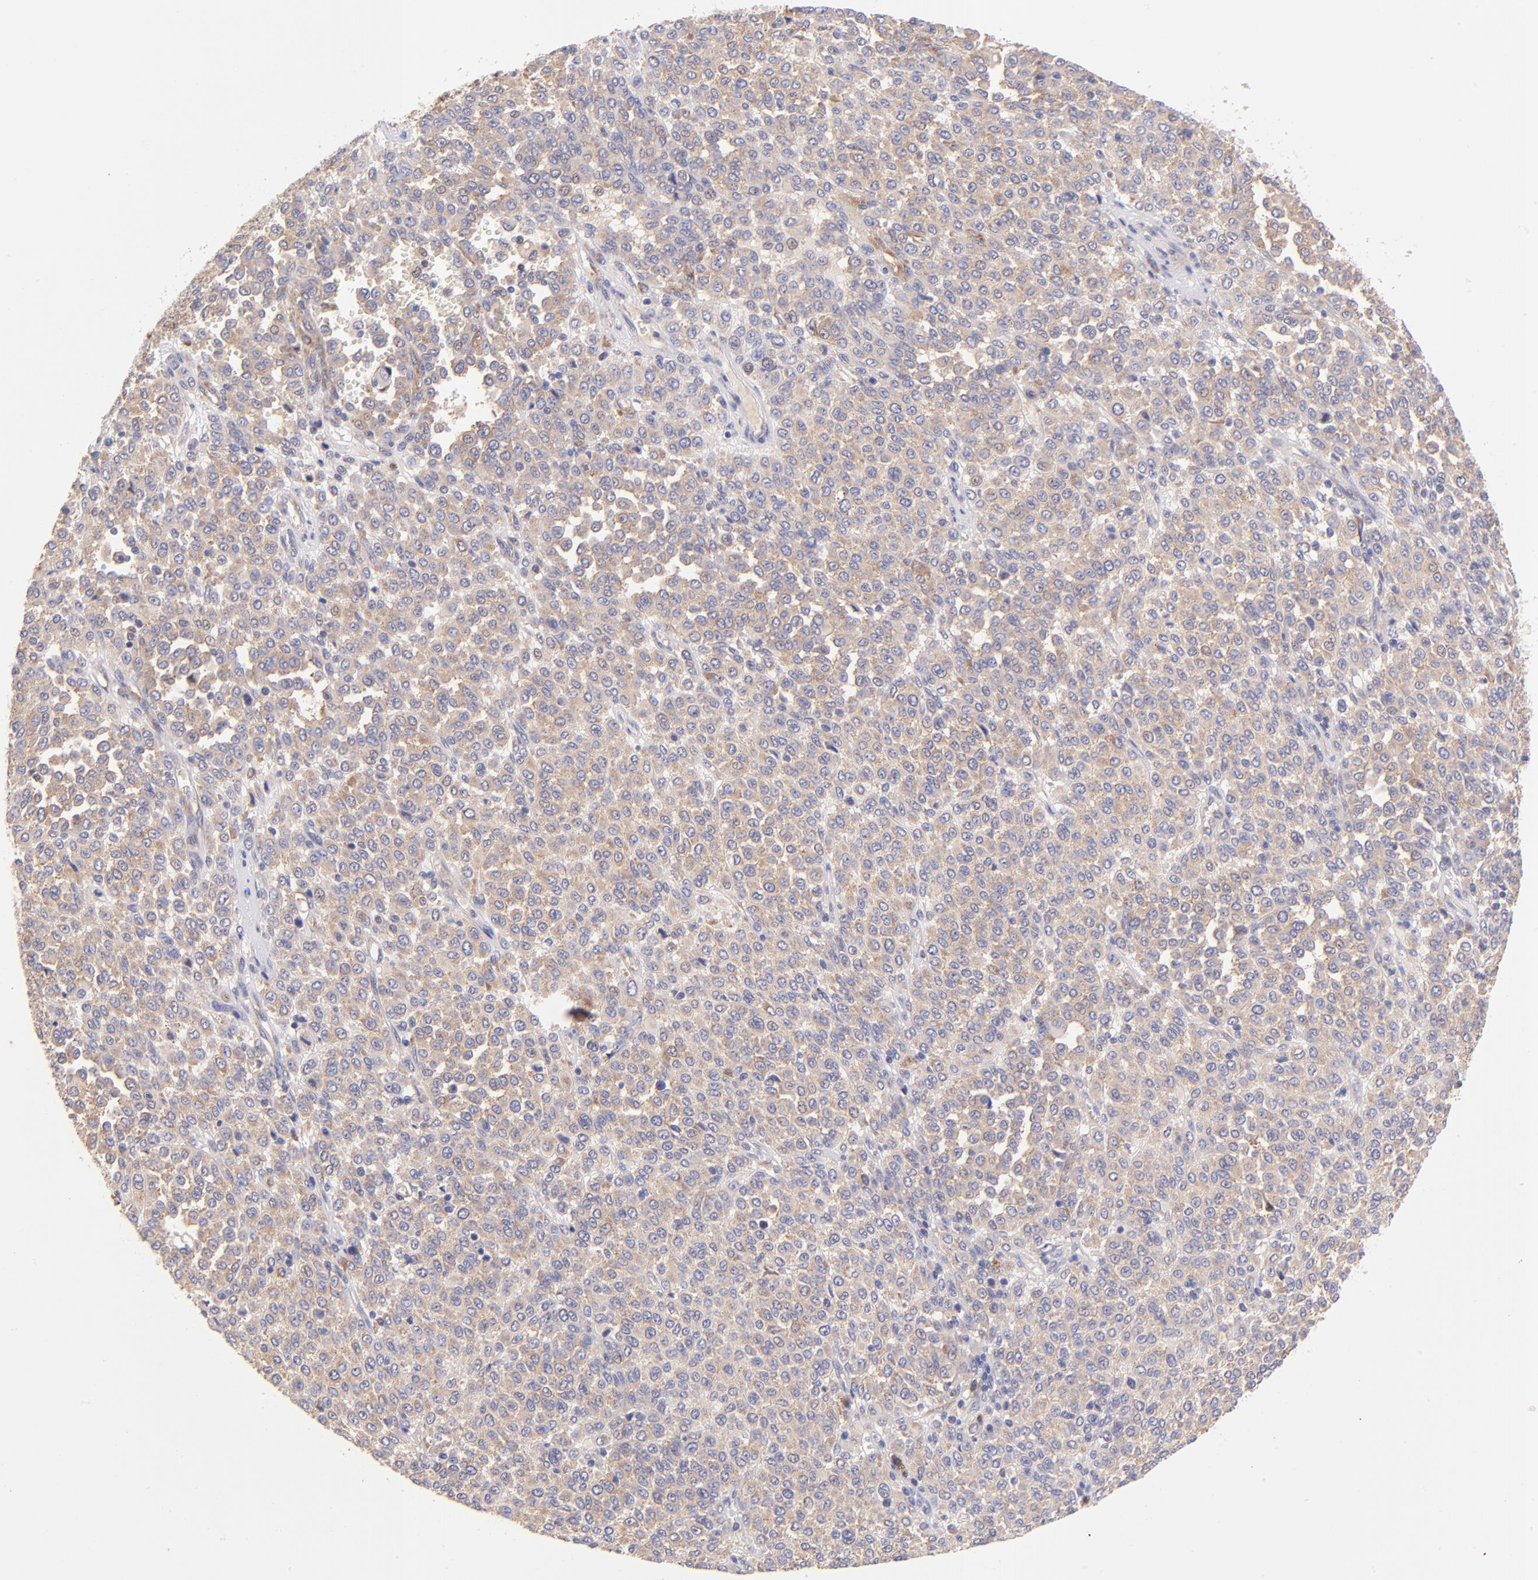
{"staining": {"intensity": "moderate", "quantity": ">75%", "location": "cytoplasmic/membranous"}, "tissue": "melanoma", "cell_type": "Tumor cells", "image_type": "cancer", "snomed": [{"axis": "morphology", "description": "Malignant melanoma, Metastatic site"}, {"axis": "topography", "description": "Pancreas"}], "caption": "Human melanoma stained with a protein marker displays moderate staining in tumor cells.", "gene": "RPL11", "patient": {"sex": "female", "age": 30}}